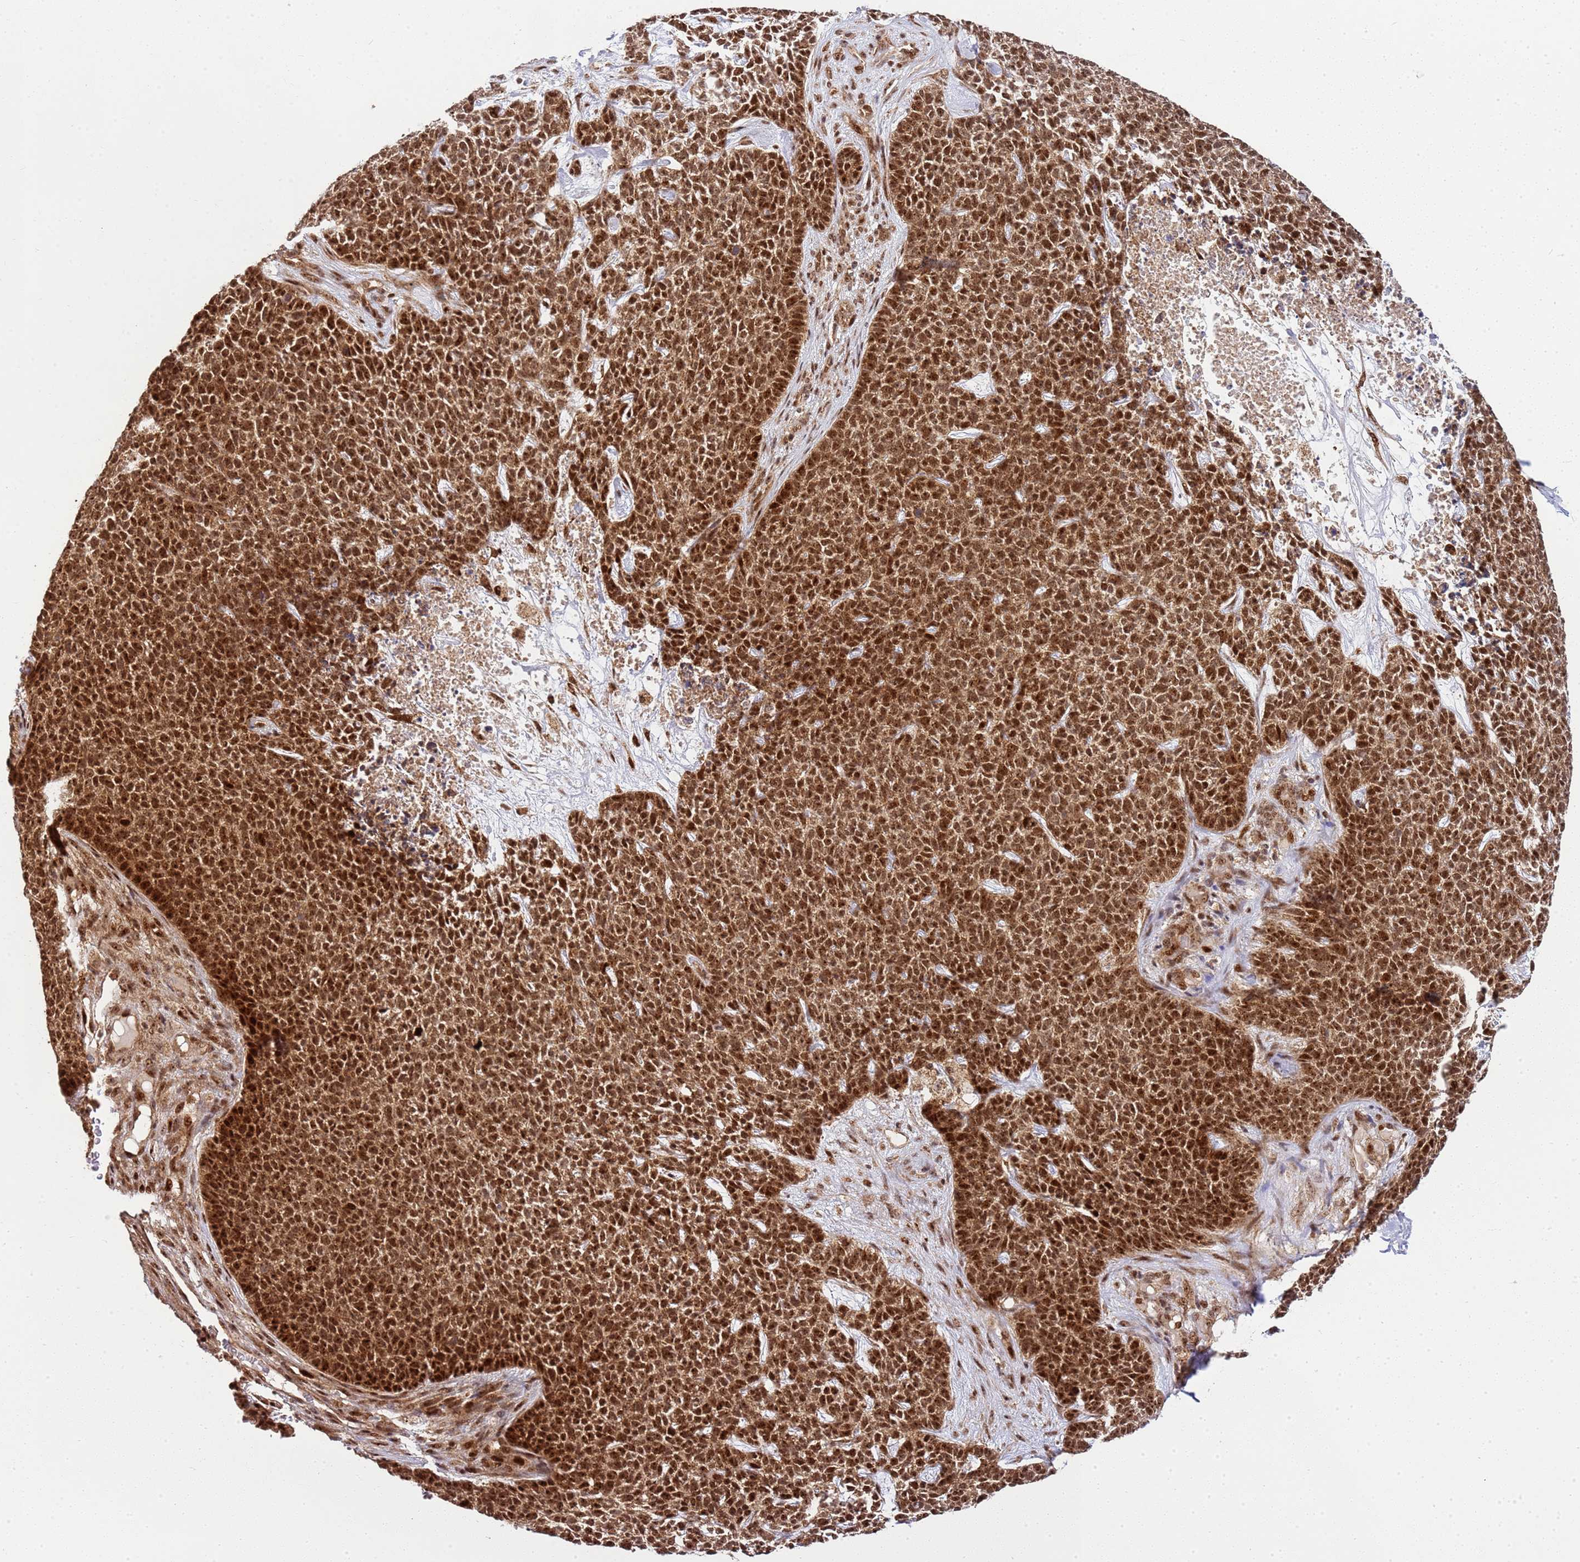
{"staining": {"intensity": "strong", "quantity": ">75%", "location": "cytoplasmic/membranous,nuclear"}, "tissue": "skin cancer", "cell_type": "Tumor cells", "image_type": "cancer", "snomed": [{"axis": "morphology", "description": "Basal cell carcinoma"}, {"axis": "topography", "description": "Skin"}], "caption": "Strong cytoplasmic/membranous and nuclear positivity for a protein is appreciated in approximately >75% of tumor cells of basal cell carcinoma (skin) using IHC.", "gene": "PEX14", "patient": {"sex": "female", "age": 84}}